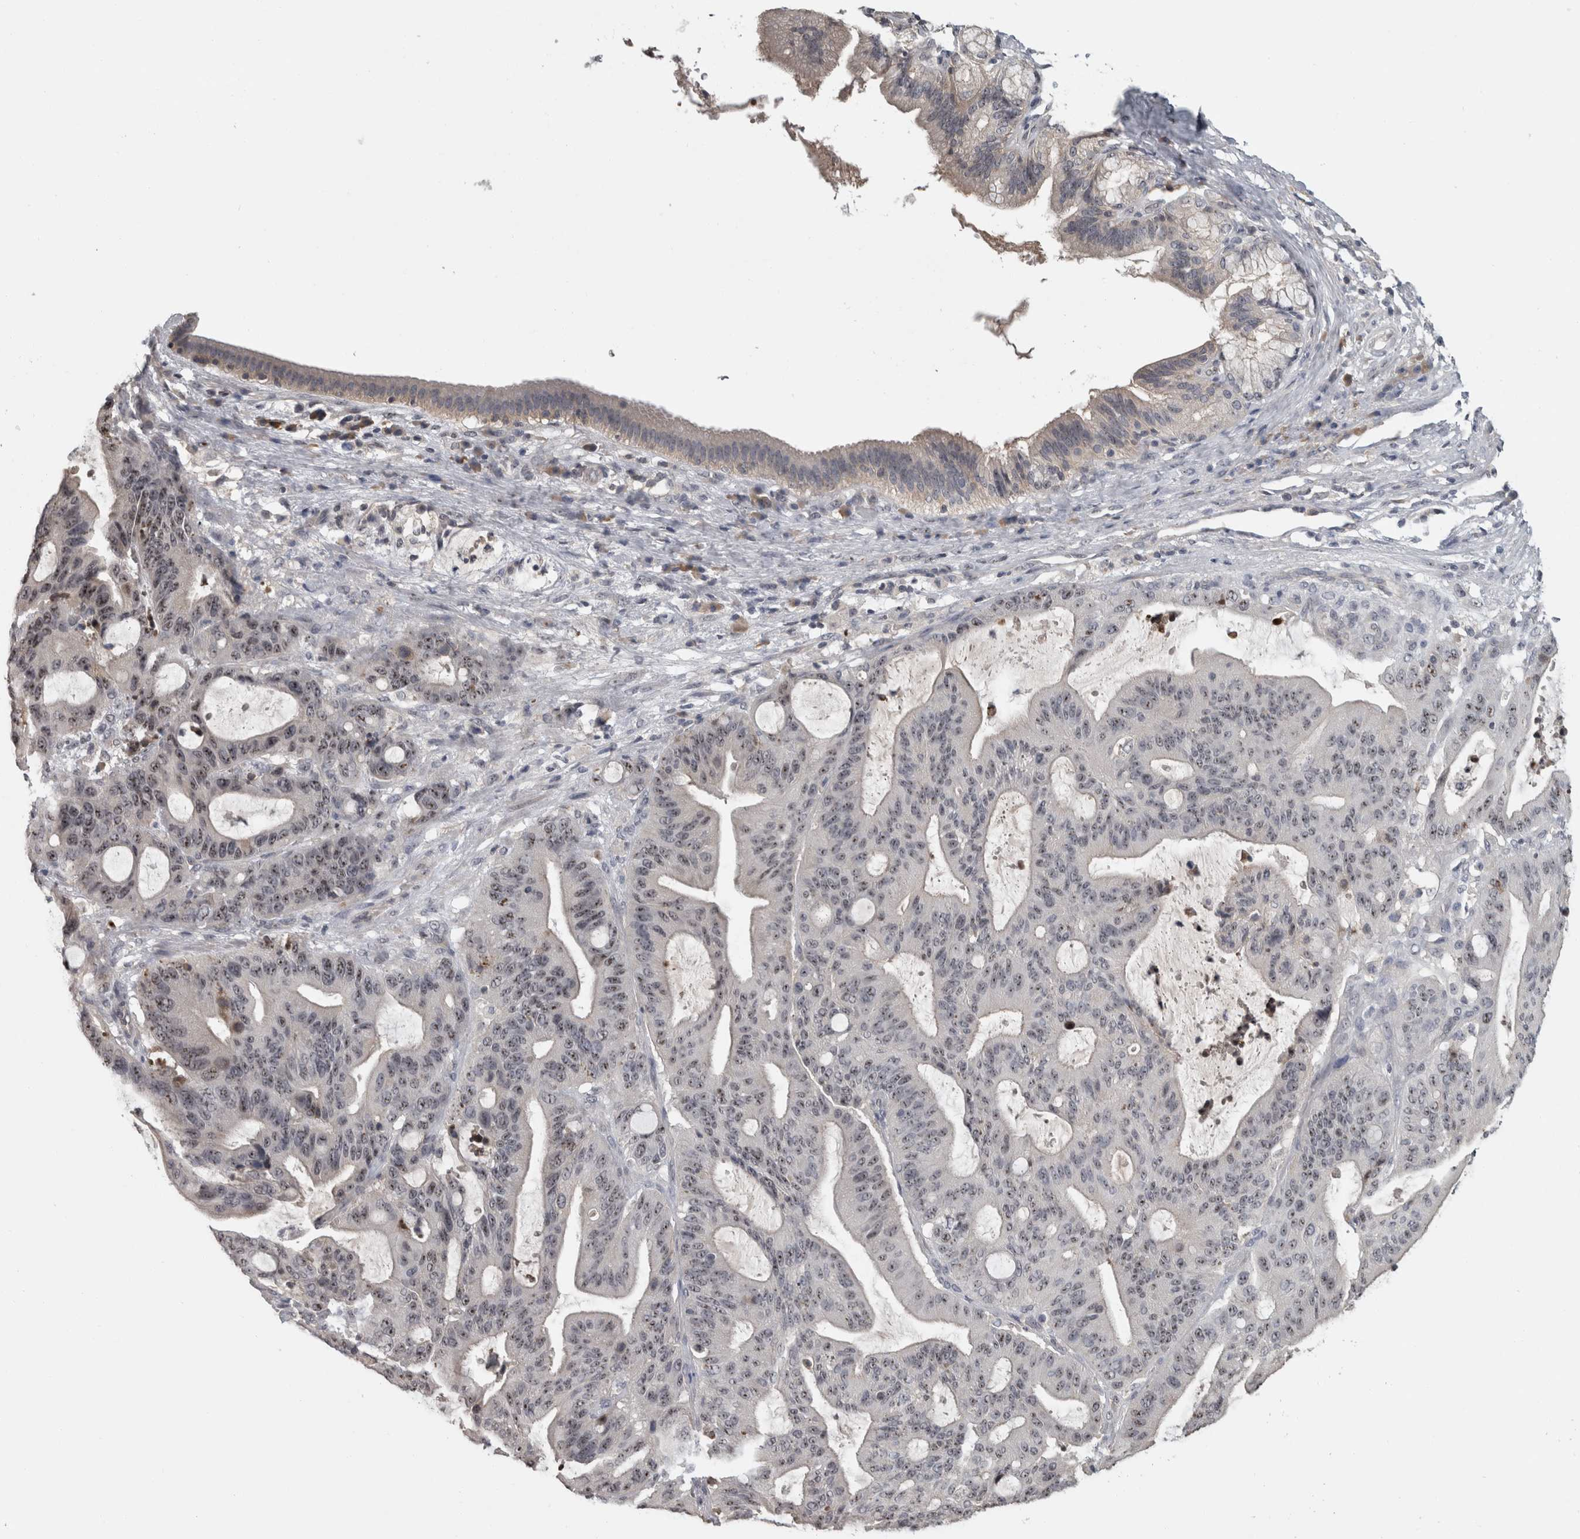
{"staining": {"intensity": "moderate", "quantity": "<25%", "location": "nuclear"}, "tissue": "liver cancer", "cell_type": "Tumor cells", "image_type": "cancer", "snomed": [{"axis": "morphology", "description": "Normal tissue, NOS"}, {"axis": "morphology", "description": "Cholangiocarcinoma"}, {"axis": "topography", "description": "Liver"}, {"axis": "topography", "description": "Peripheral nerve tissue"}], "caption": "Cholangiocarcinoma (liver) stained with a protein marker demonstrates moderate staining in tumor cells.", "gene": "RBM28", "patient": {"sex": "female", "age": 73}}